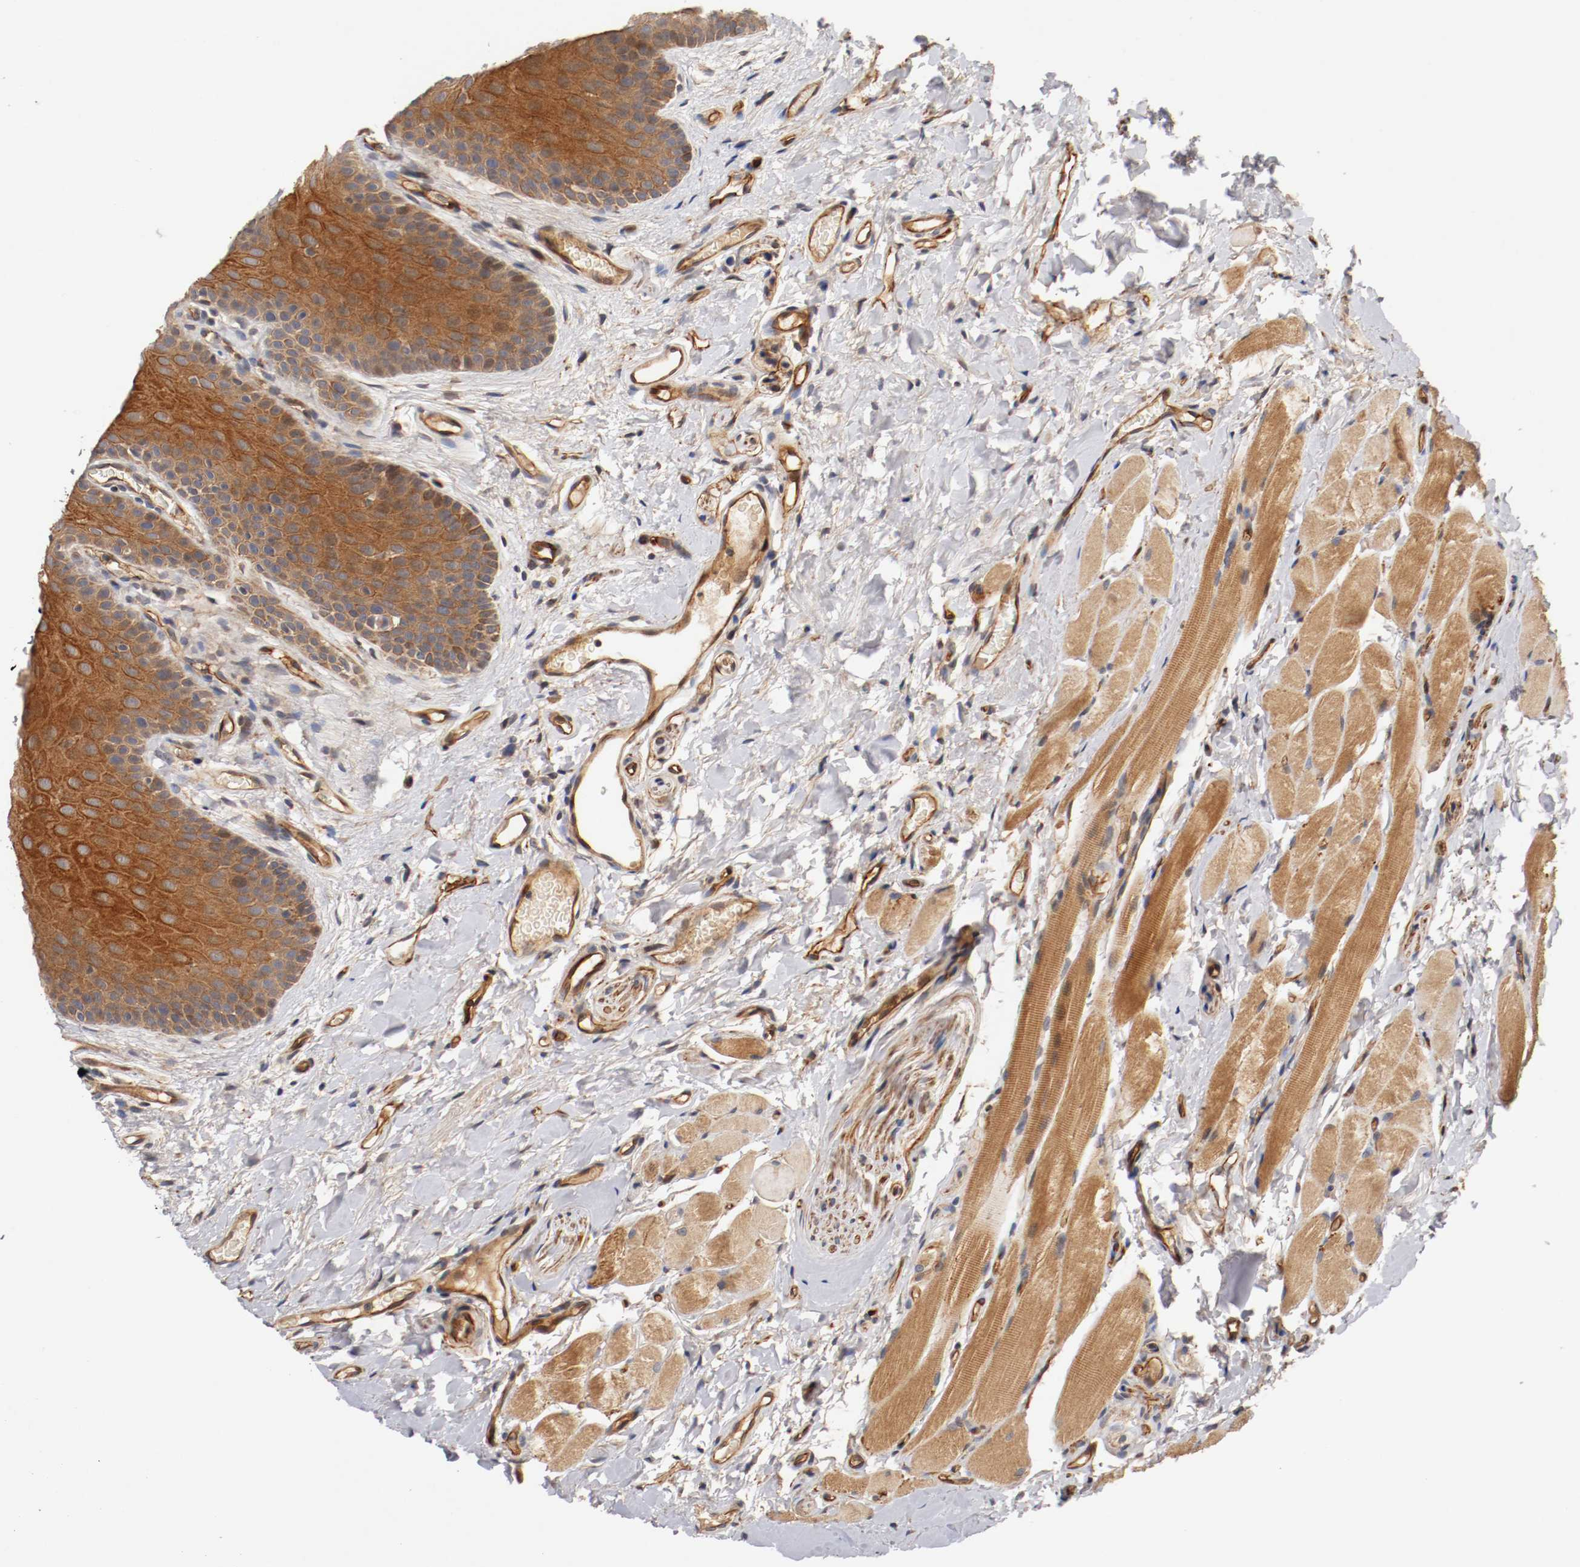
{"staining": {"intensity": "strong", "quantity": ">75%", "location": "cytoplasmic/membranous"}, "tissue": "oral mucosa", "cell_type": "Squamous epithelial cells", "image_type": "normal", "snomed": [{"axis": "morphology", "description": "Normal tissue, NOS"}, {"axis": "topography", "description": "Oral tissue"}], "caption": "Immunohistochemical staining of benign human oral mucosa shows >75% levels of strong cytoplasmic/membranous protein expression in approximately >75% of squamous epithelial cells. (DAB IHC, brown staining for protein, blue staining for nuclei).", "gene": "TYK2", "patient": {"sex": "male", "age": 54}}